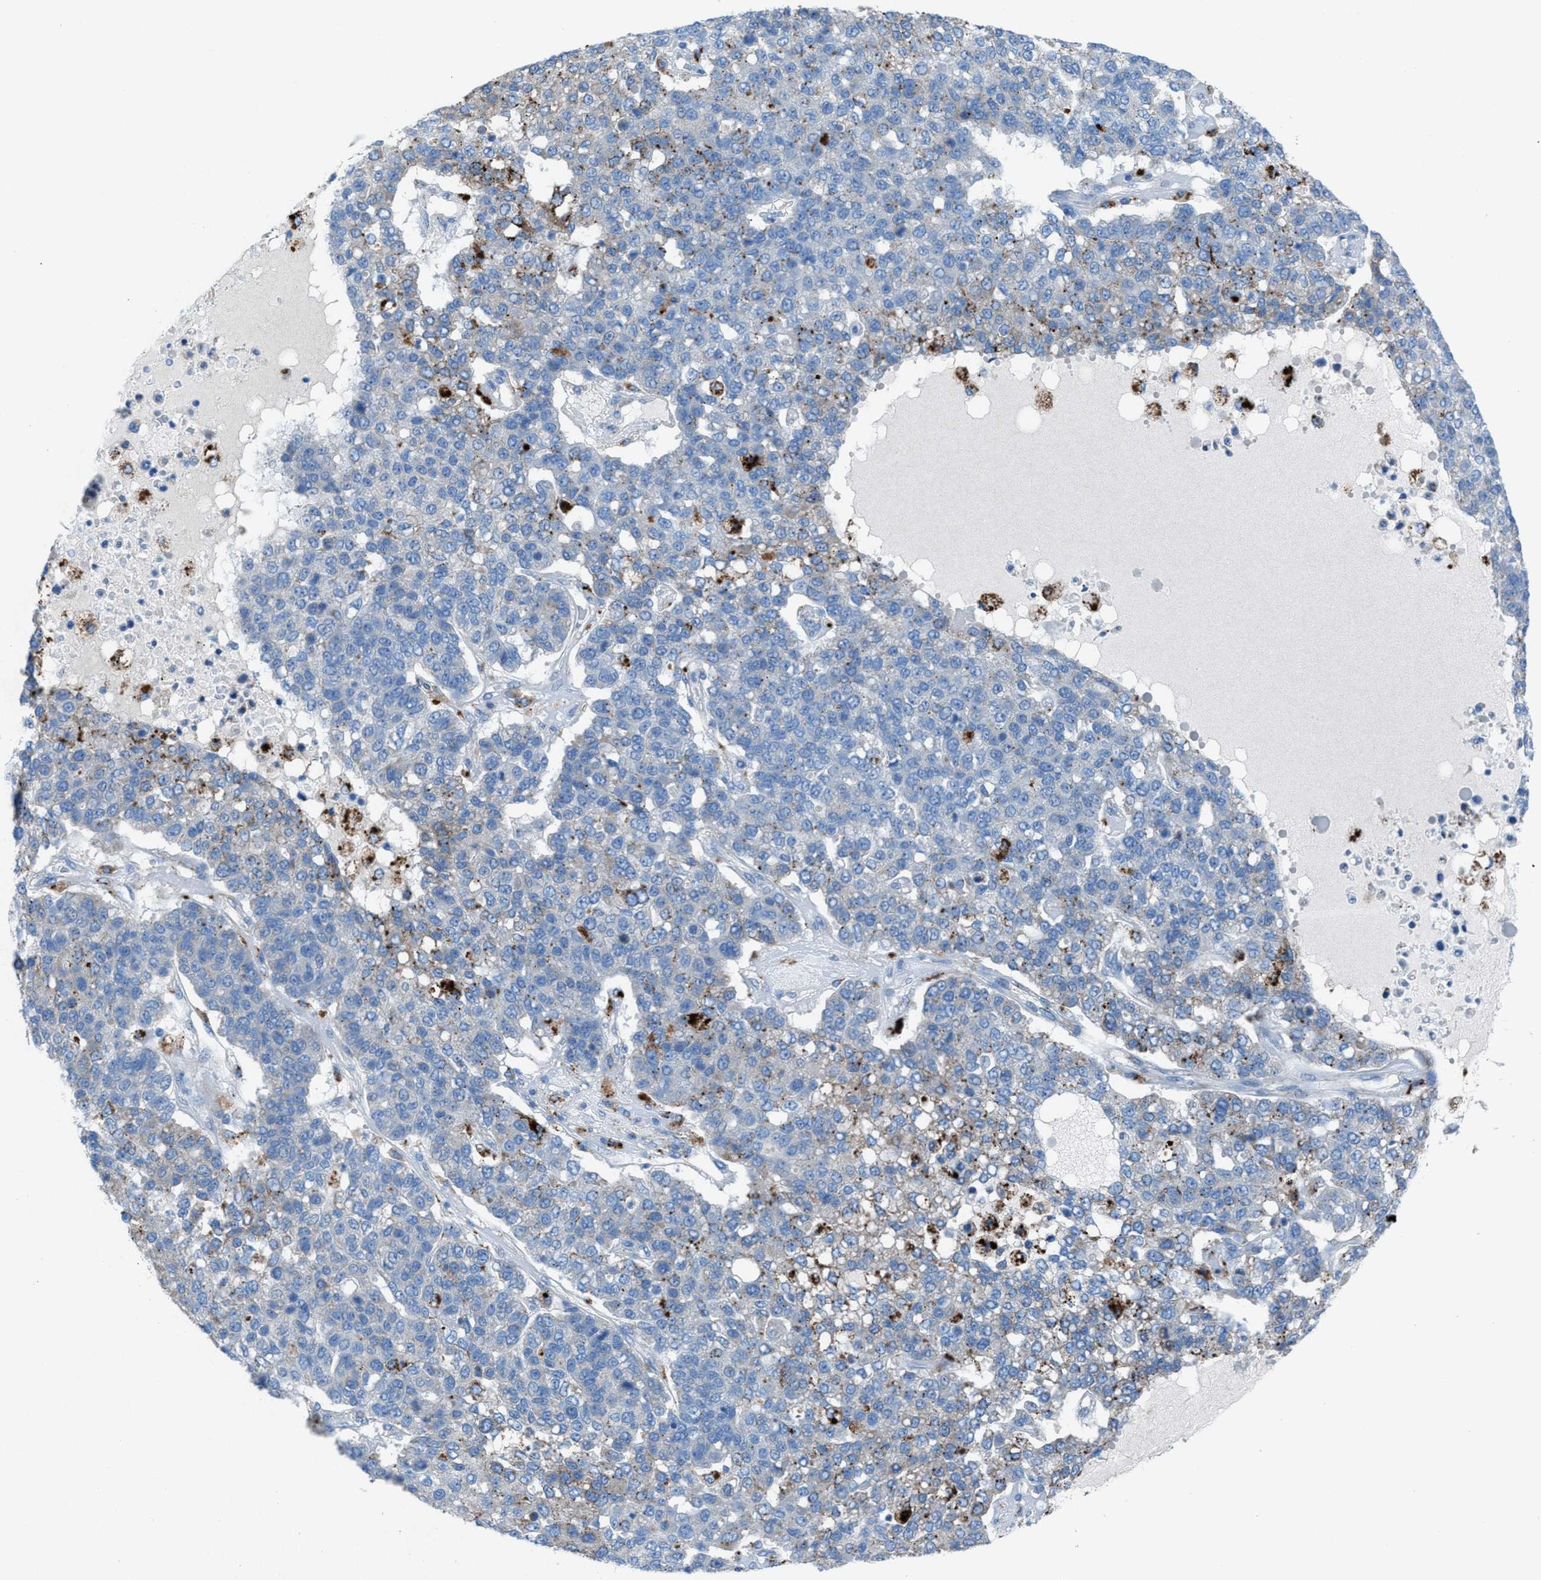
{"staining": {"intensity": "weak", "quantity": "25%-75%", "location": "cytoplasmic/membranous"}, "tissue": "pancreatic cancer", "cell_type": "Tumor cells", "image_type": "cancer", "snomed": [{"axis": "morphology", "description": "Adenocarcinoma, NOS"}, {"axis": "topography", "description": "Pancreas"}], "caption": "A high-resolution micrograph shows immunohistochemistry staining of pancreatic adenocarcinoma, which exhibits weak cytoplasmic/membranous staining in about 25%-75% of tumor cells. (Stains: DAB in brown, nuclei in blue, Microscopy: brightfield microscopy at high magnification).", "gene": "CD1B", "patient": {"sex": "female", "age": 61}}